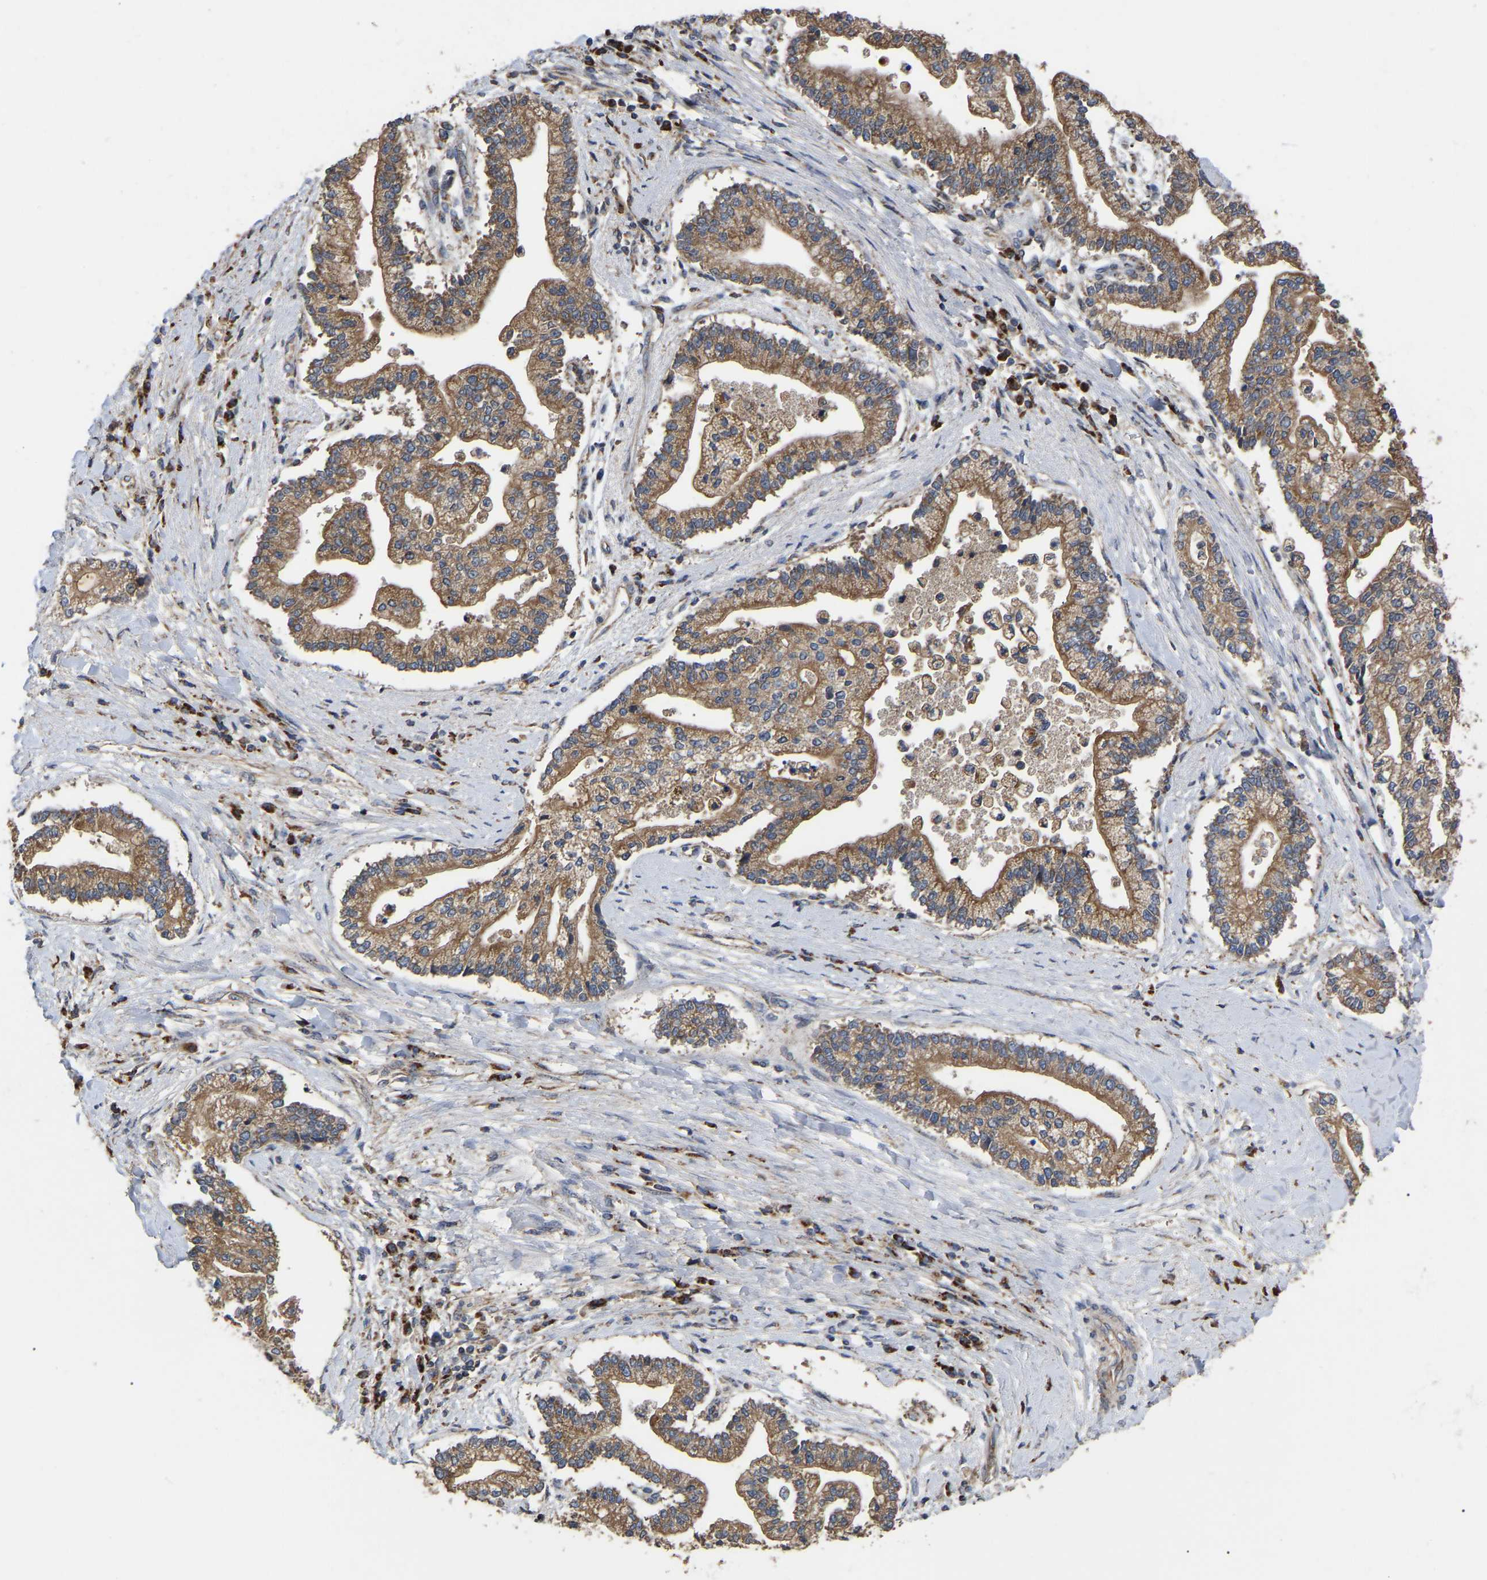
{"staining": {"intensity": "moderate", "quantity": ">75%", "location": "cytoplasmic/membranous"}, "tissue": "liver cancer", "cell_type": "Tumor cells", "image_type": "cancer", "snomed": [{"axis": "morphology", "description": "Cholangiocarcinoma"}, {"axis": "topography", "description": "Liver"}], "caption": "A brown stain labels moderate cytoplasmic/membranous expression of a protein in cholangiocarcinoma (liver) tumor cells.", "gene": "GCC1", "patient": {"sex": "male", "age": 50}}